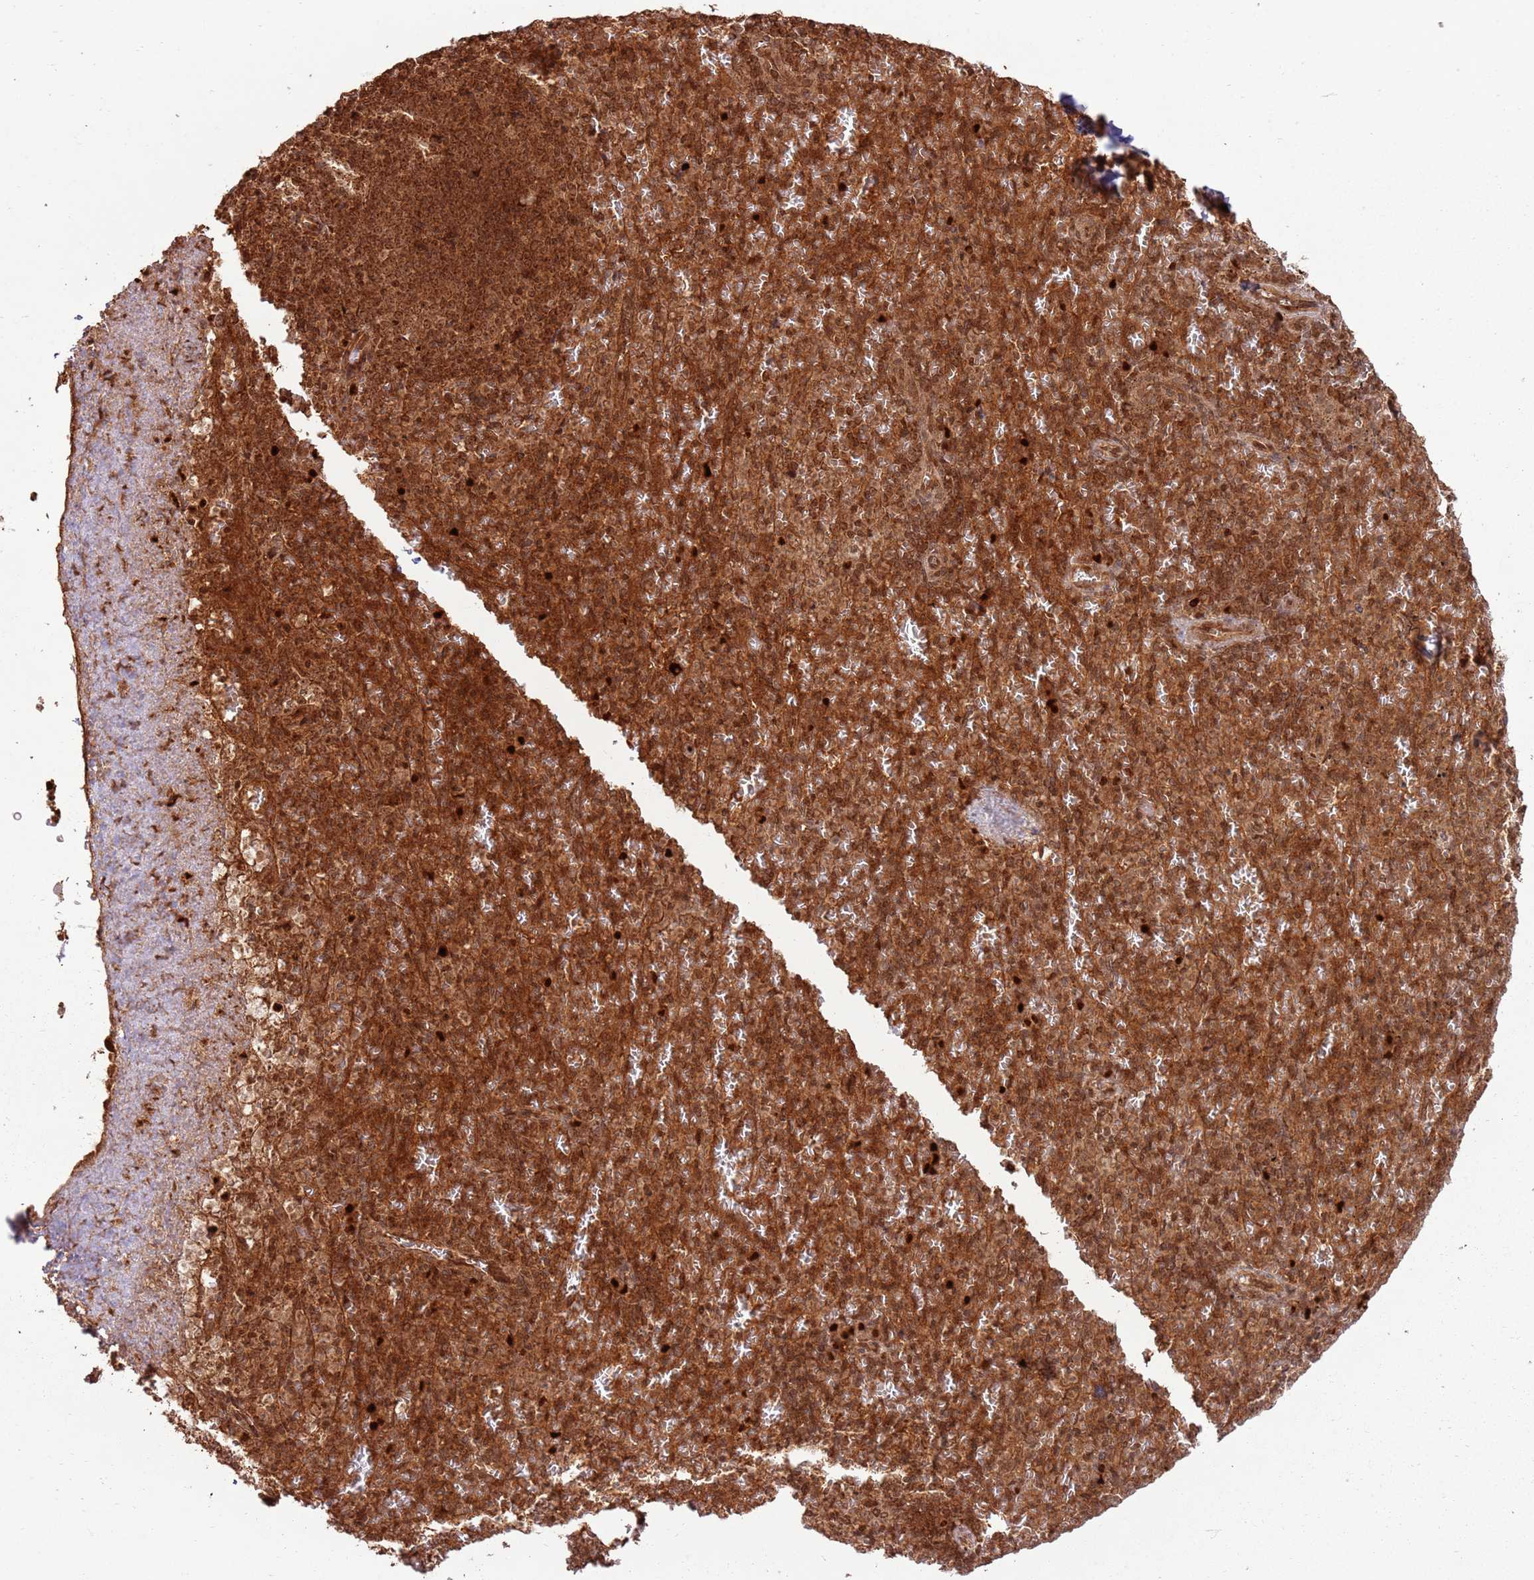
{"staining": {"intensity": "moderate", "quantity": "25%-75%", "location": "cytoplasmic/membranous,nuclear"}, "tissue": "spleen", "cell_type": "Cells in red pulp", "image_type": "normal", "snomed": [{"axis": "morphology", "description": "Normal tissue, NOS"}, {"axis": "topography", "description": "Spleen"}], "caption": "Protein staining reveals moderate cytoplasmic/membranous,nuclear expression in about 25%-75% of cells in red pulp in benign spleen.", "gene": "TBC1D13", "patient": {"sex": "female", "age": 74}}